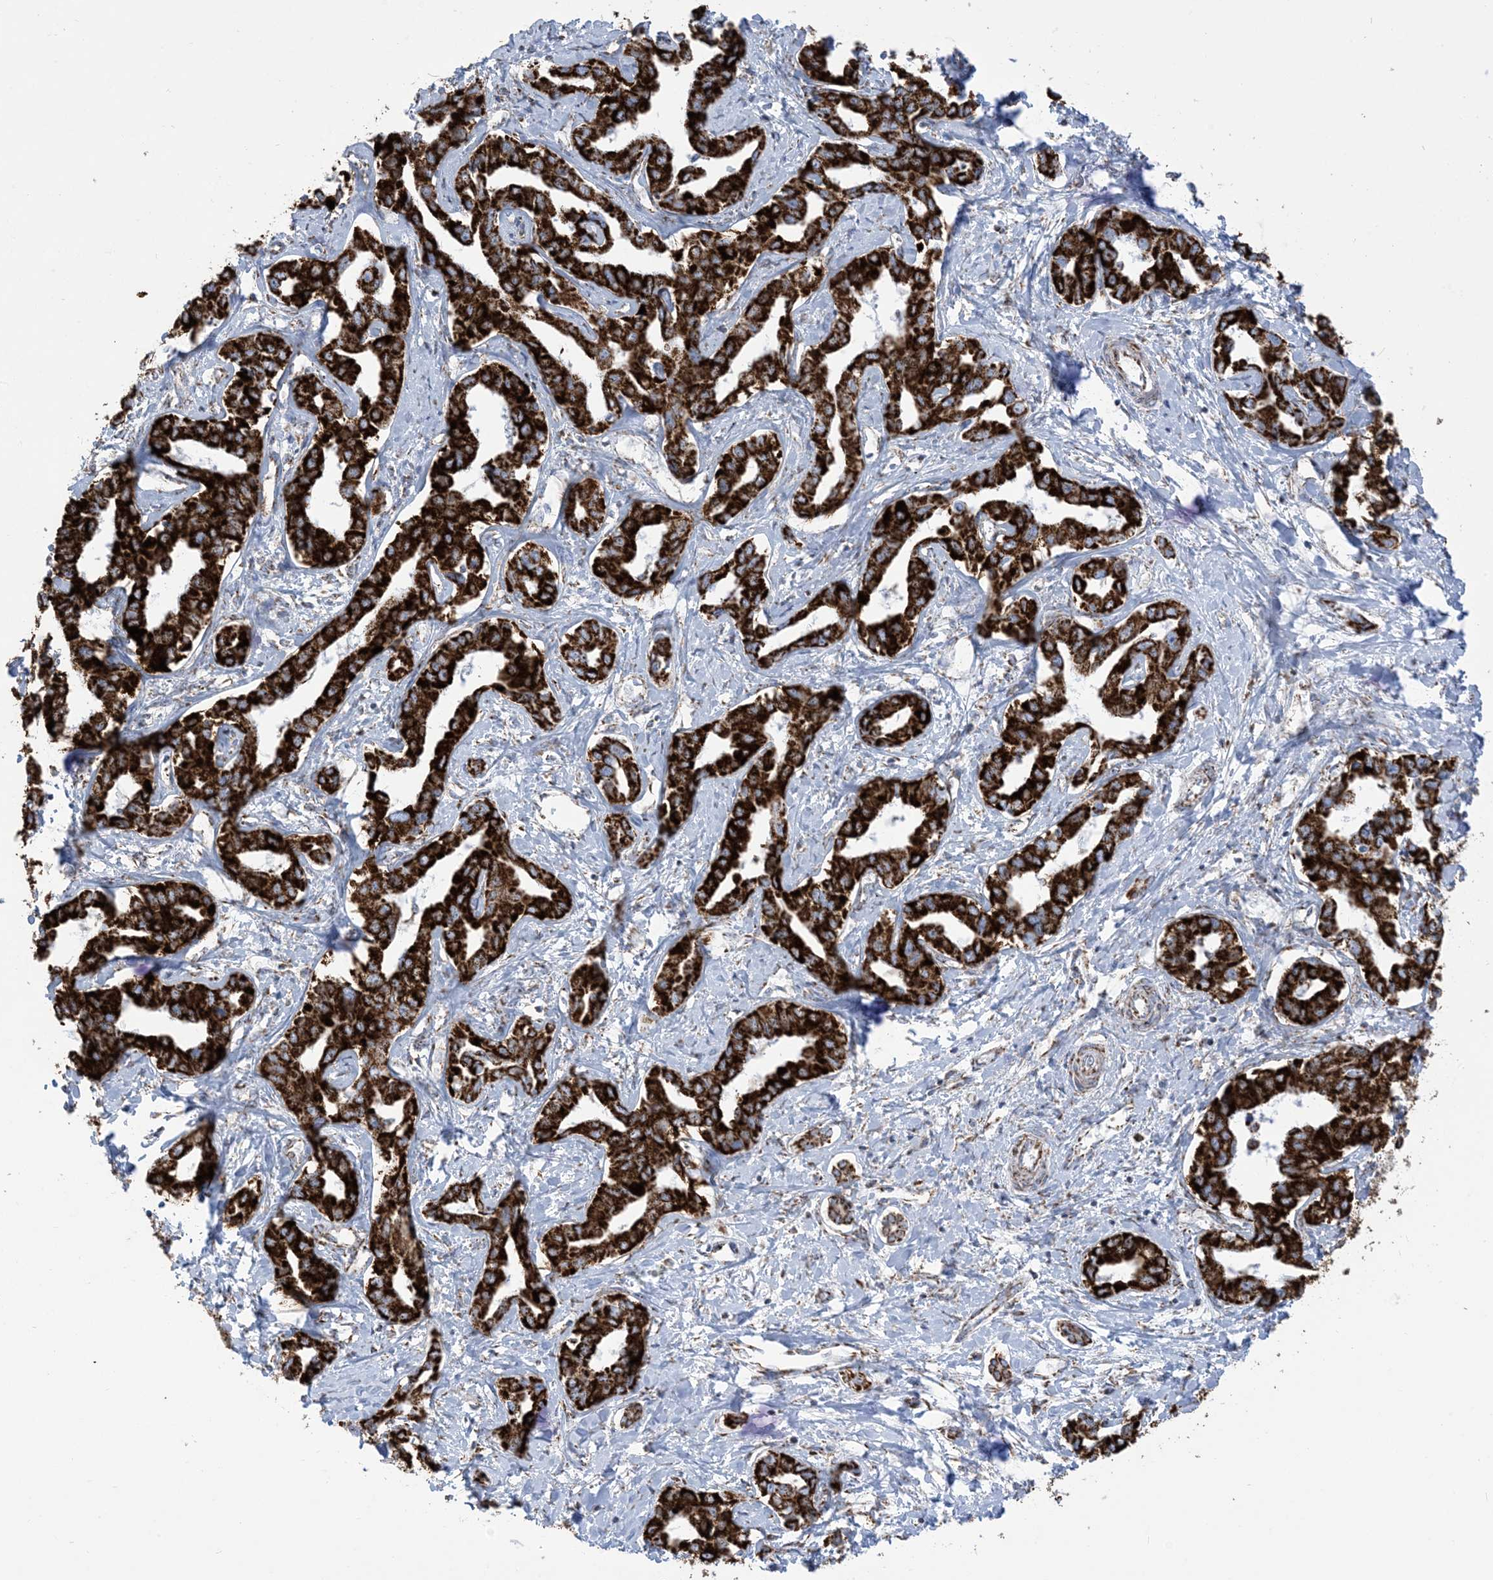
{"staining": {"intensity": "strong", "quantity": ">75%", "location": "cytoplasmic/membranous"}, "tissue": "liver cancer", "cell_type": "Tumor cells", "image_type": "cancer", "snomed": [{"axis": "morphology", "description": "Cholangiocarcinoma"}, {"axis": "topography", "description": "Liver"}], "caption": "A brown stain shows strong cytoplasmic/membranous staining of a protein in cholangiocarcinoma (liver) tumor cells.", "gene": "SAMM50", "patient": {"sex": "male", "age": 59}}